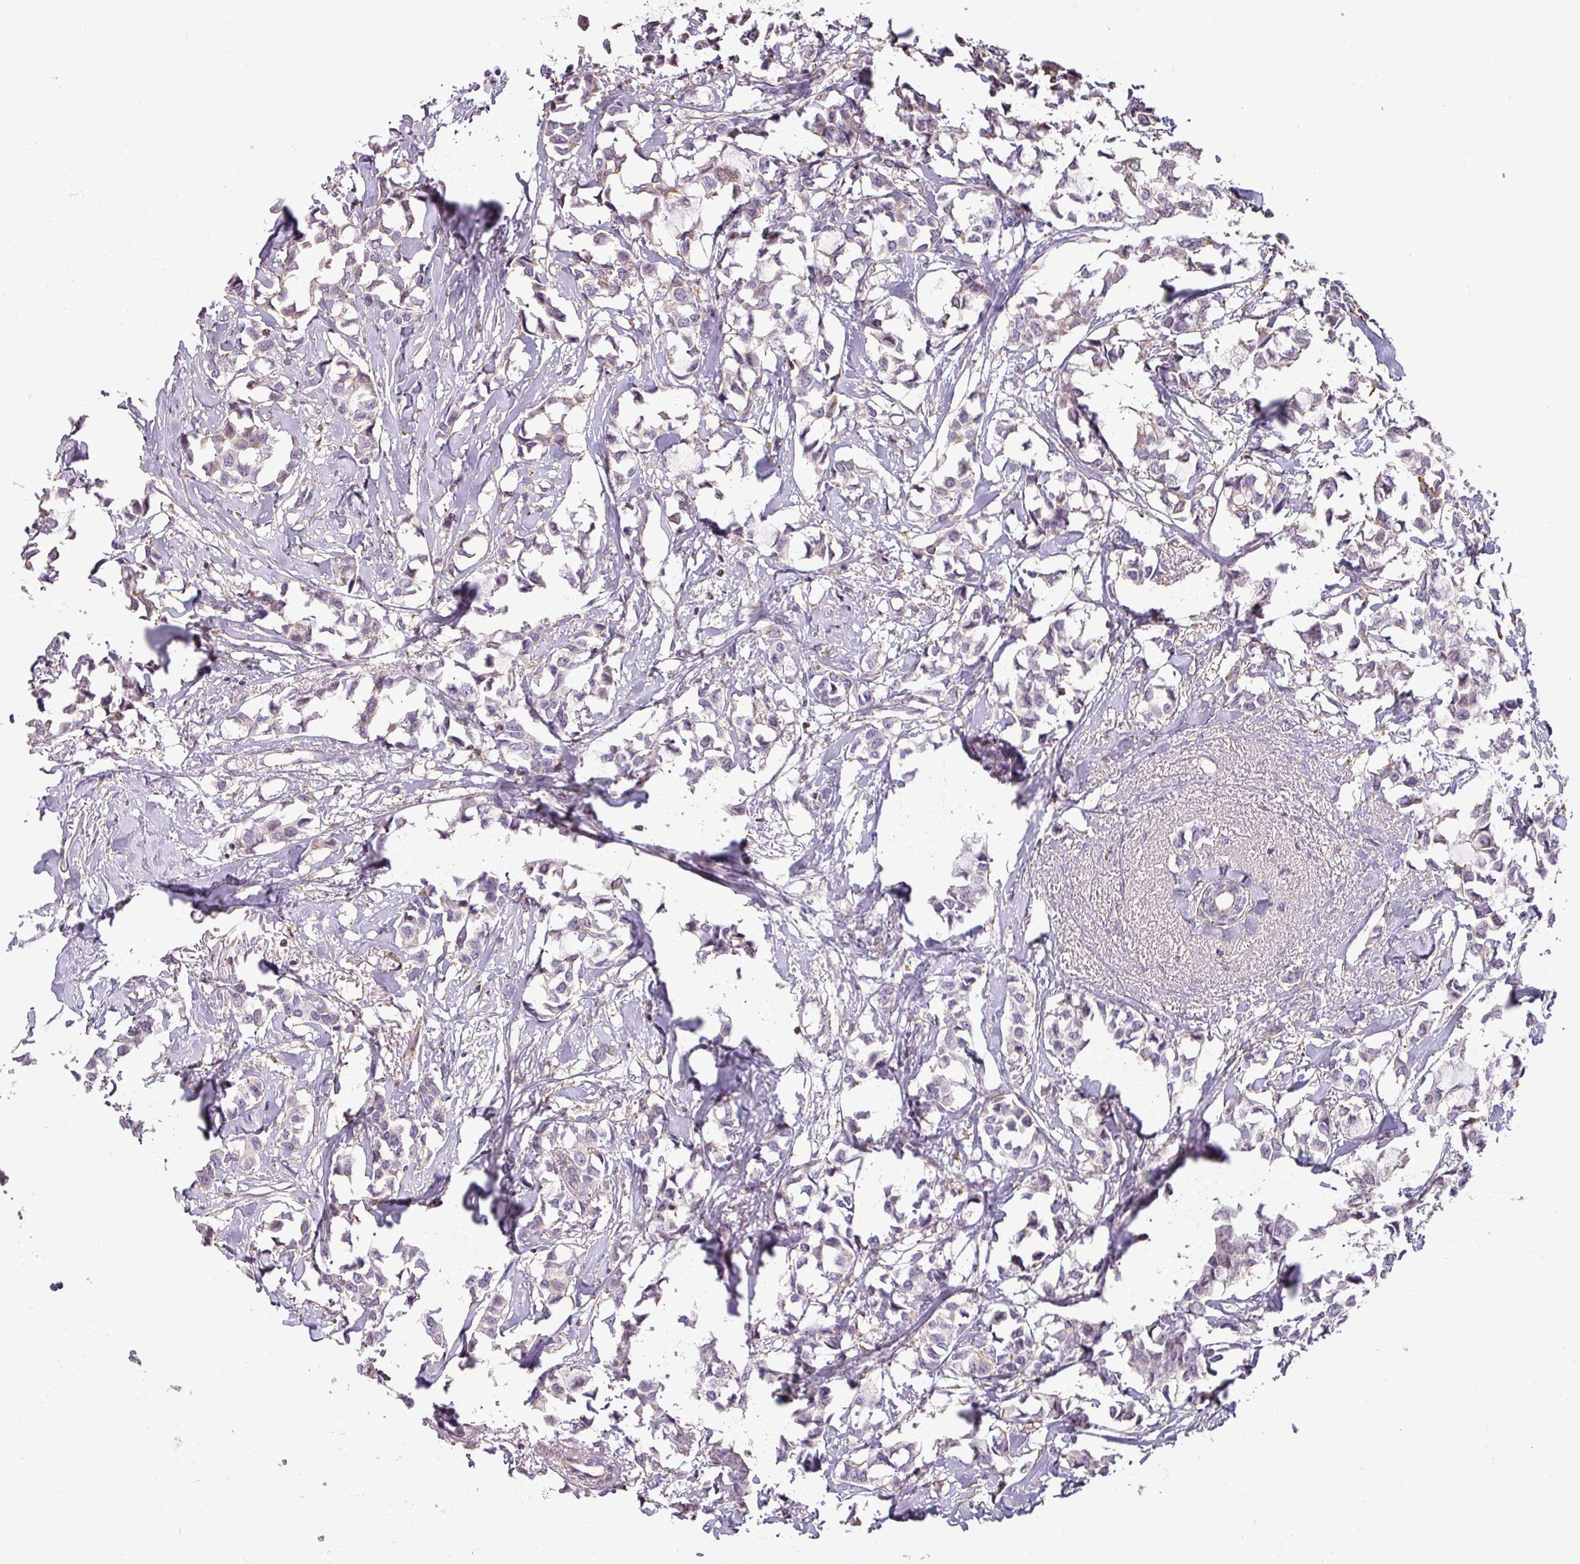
{"staining": {"intensity": "negative", "quantity": "none", "location": "none"}, "tissue": "breast cancer", "cell_type": "Tumor cells", "image_type": "cancer", "snomed": [{"axis": "morphology", "description": "Duct carcinoma"}, {"axis": "topography", "description": "Breast"}], "caption": "Protein analysis of breast cancer displays no significant positivity in tumor cells.", "gene": "ZNF835", "patient": {"sex": "female", "age": 73}}